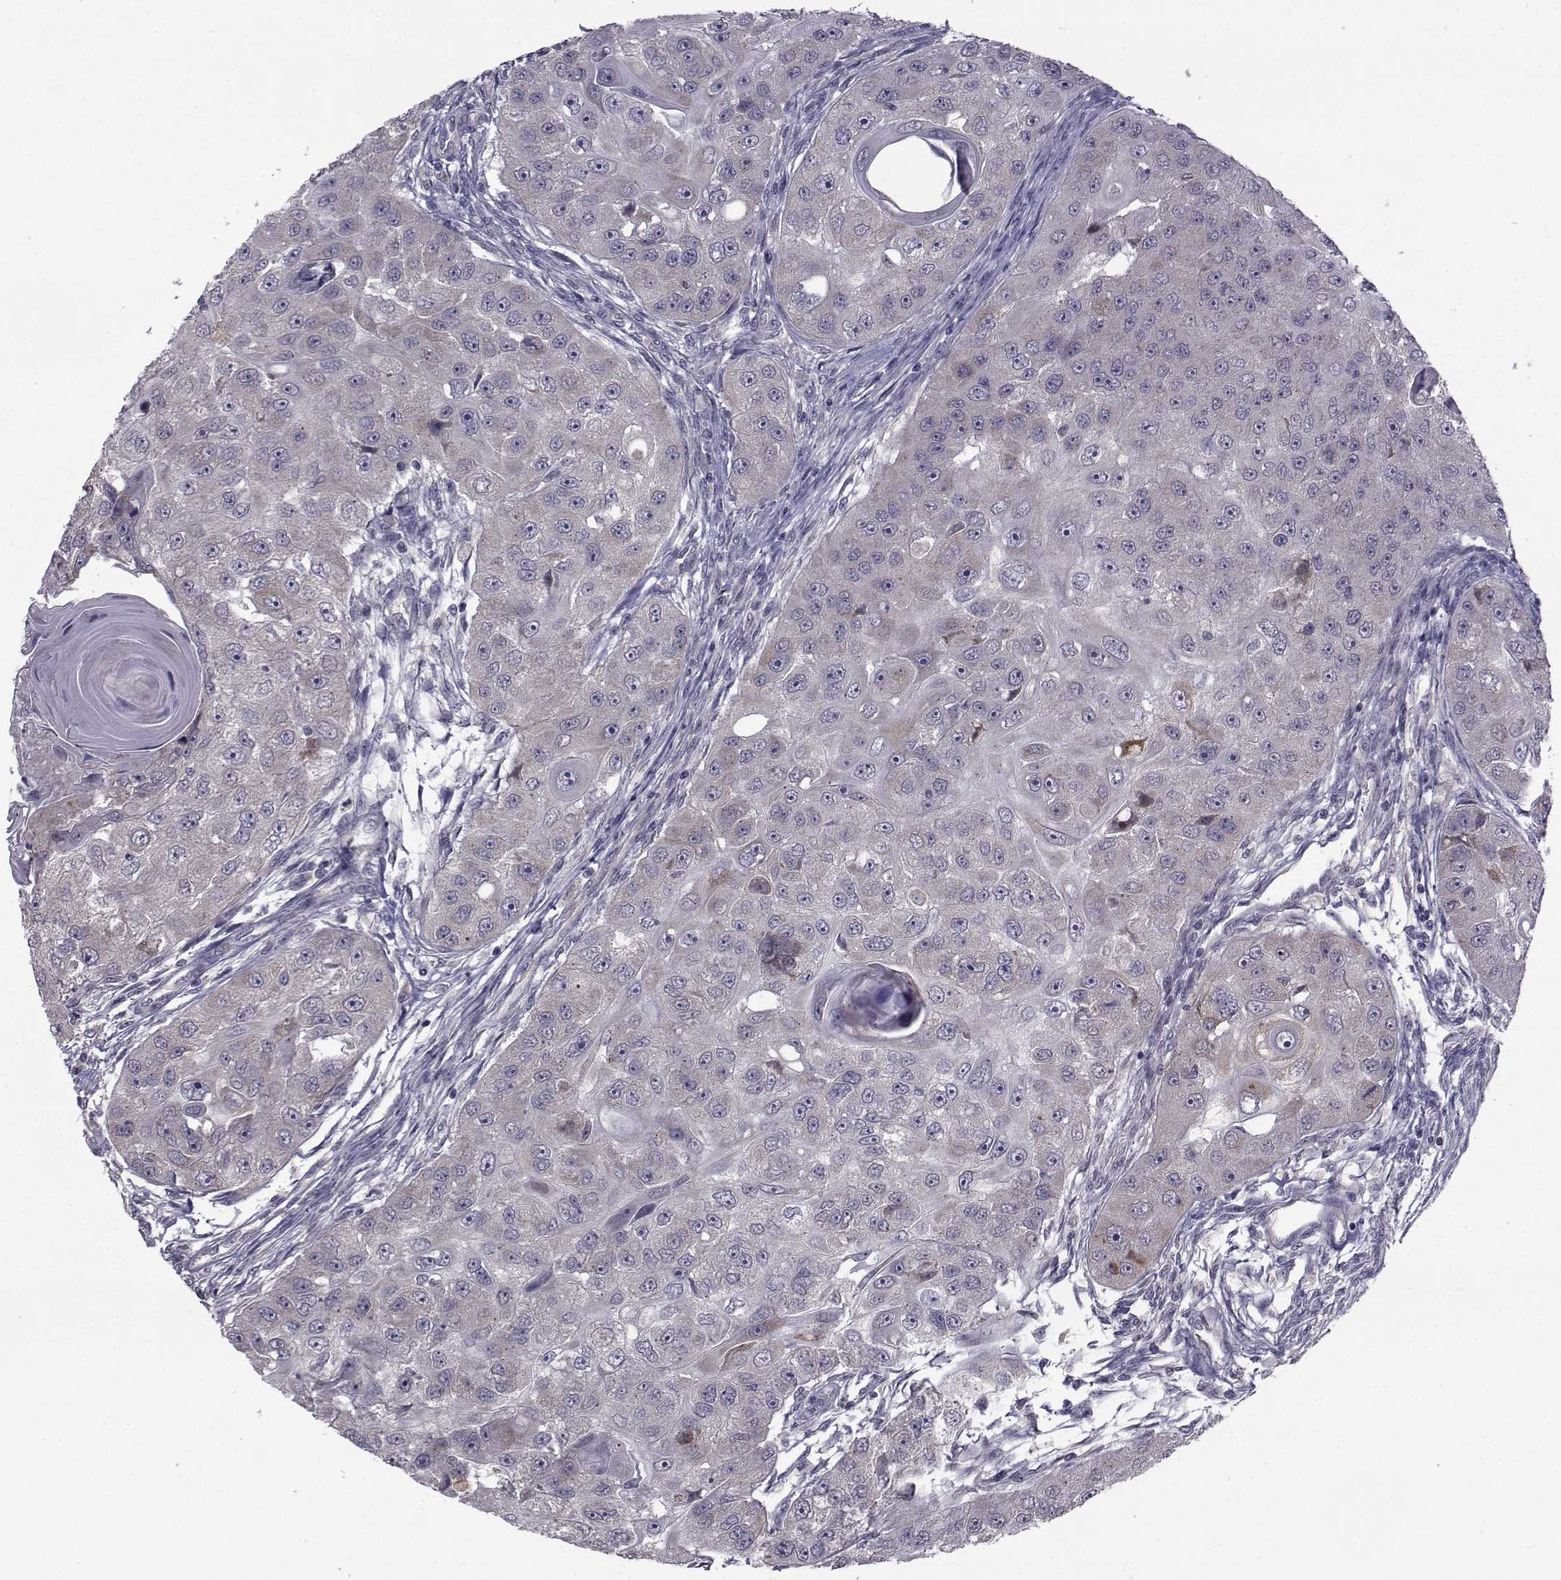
{"staining": {"intensity": "moderate", "quantity": "<25%", "location": "cytoplasmic/membranous"}, "tissue": "head and neck cancer", "cell_type": "Tumor cells", "image_type": "cancer", "snomed": [{"axis": "morphology", "description": "Squamous cell carcinoma, NOS"}, {"axis": "topography", "description": "Head-Neck"}], "caption": "Tumor cells demonstrate low levels of moderate cytoplasmic/membranous expression in approximately <25% of cells in head and neck cancer. The staining was performed using DAB, with brown indicating positive protein expression. Nuclei are stained blue with hematoxylin.", "gene": "CFAP74", "patient": {"sex": "male", "age": 51}}